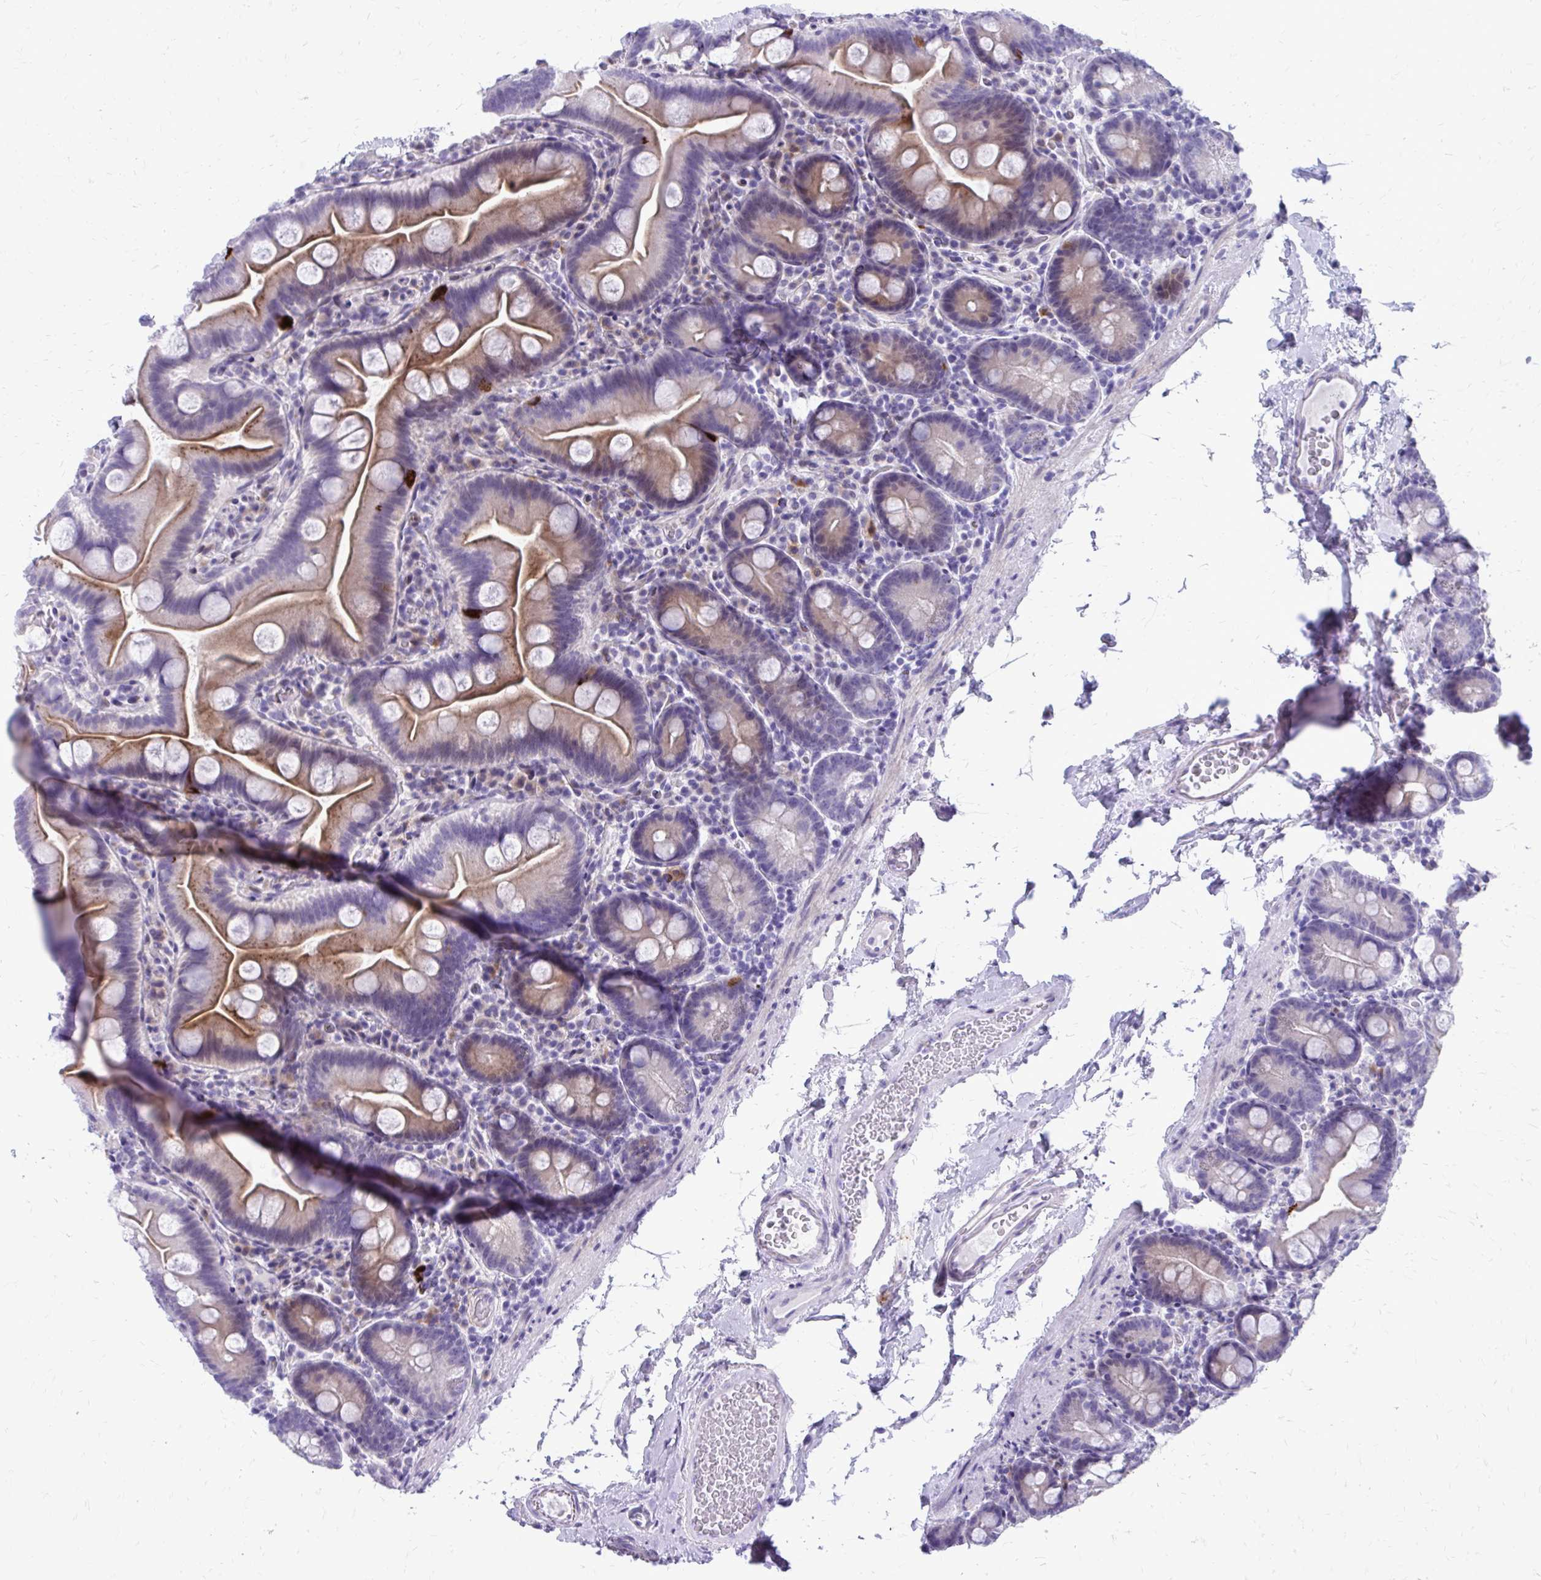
{"staining": {"intensity": "strong", "quantity": "<25%", "location": "cytoplasmic/membranous"}, "tissue": "small intestine", "cell_type": "Glandular cells", "image_type": "normal", "snomed": [{"axis": "morphology", "description": "Normal tissue, NOS"}, {"axis": "topography", "description": "Small intestine"}], "caption": "Glandular cells show medium levels of strong cytoplasmic/membranous expression in about <25% of cells in normal human small intestine.", "gene": "LCN15", "patient": {"sex": "female", "age": 68}}